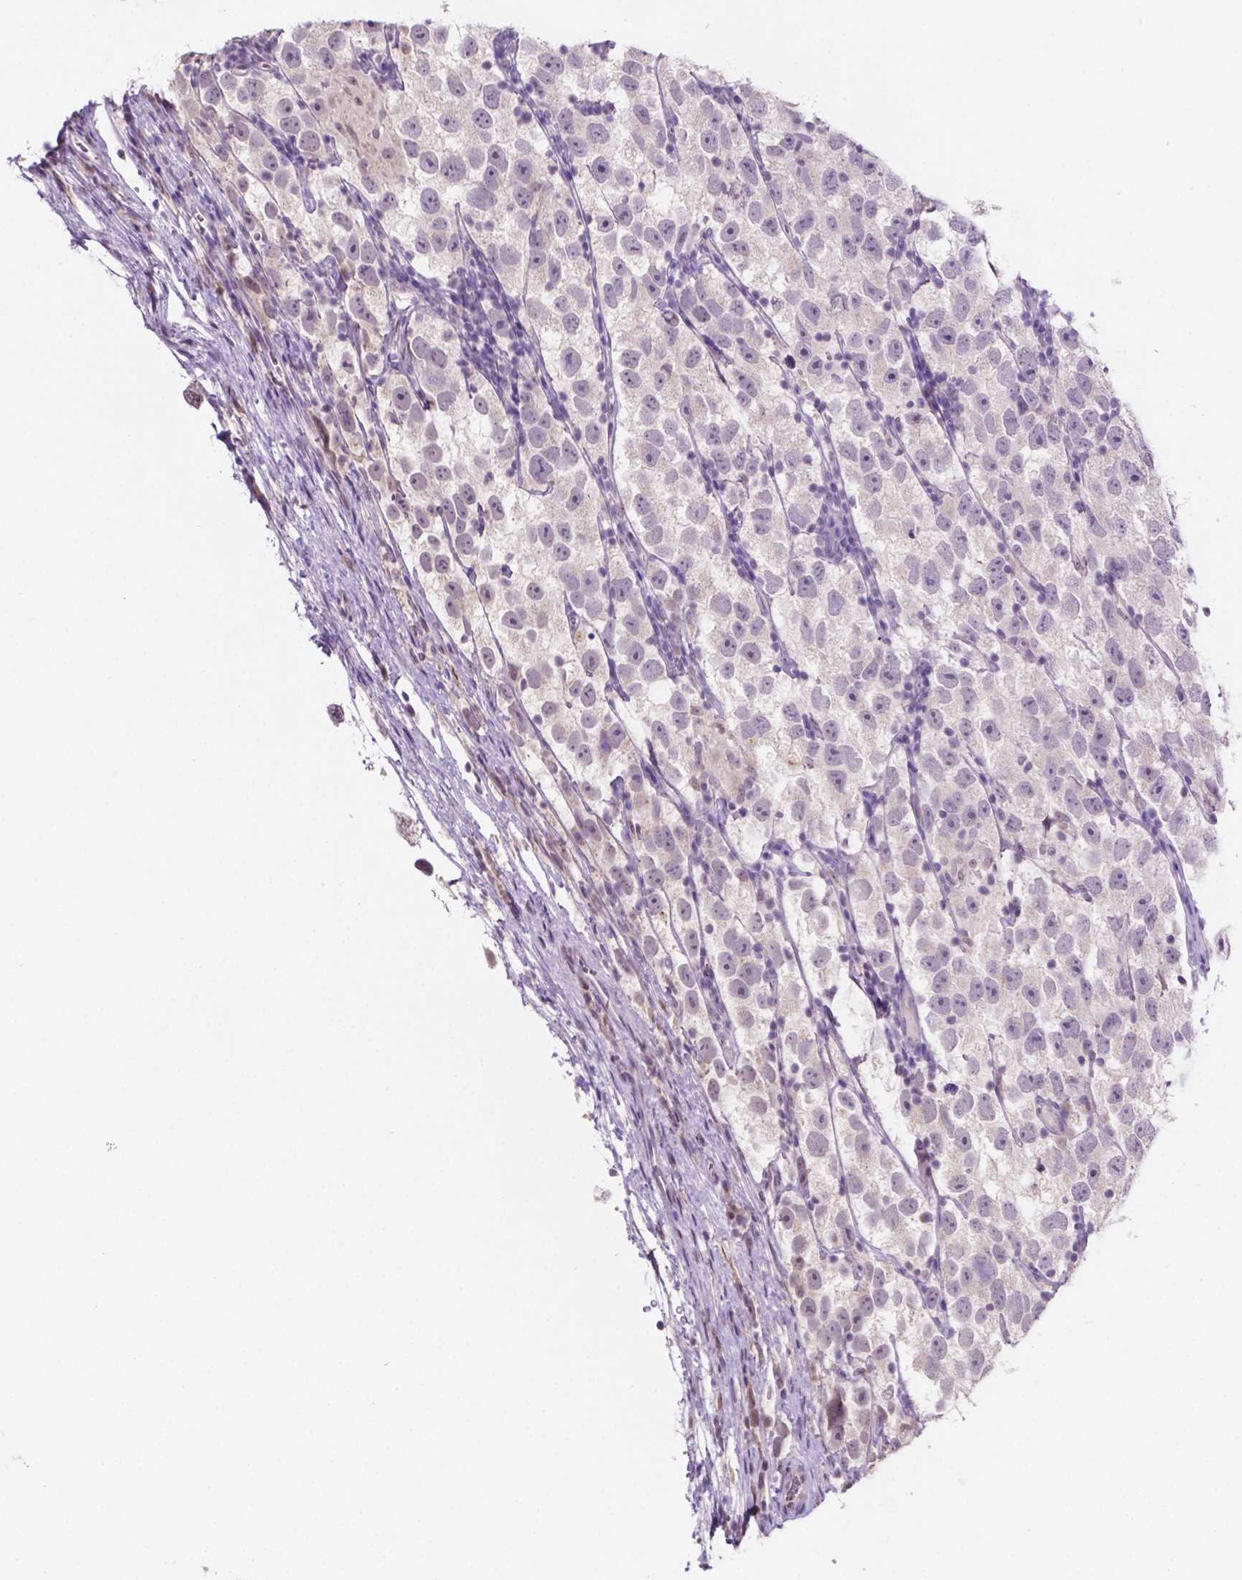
{"staining": {"intensity": "negative", "quantity": "none", "location": "none"}, "tissue": "testis cancer", "cell_type": "Tumor cells", "image_type": "cancer", "snomed": [{"axis": "morphology", "description": "Seminoma, NOS"}, {"axis": "topography", "description": "Testis"}], "caption": "The histopathology image reveals no staining of tumor cells in testis cancer. (DAB (3,3'-diaminobenzidine) IHC visualized using brightfield microscopy, high magnification).", "gene": "SHLD3", "patient": {"sex": "male", "age": 26}}